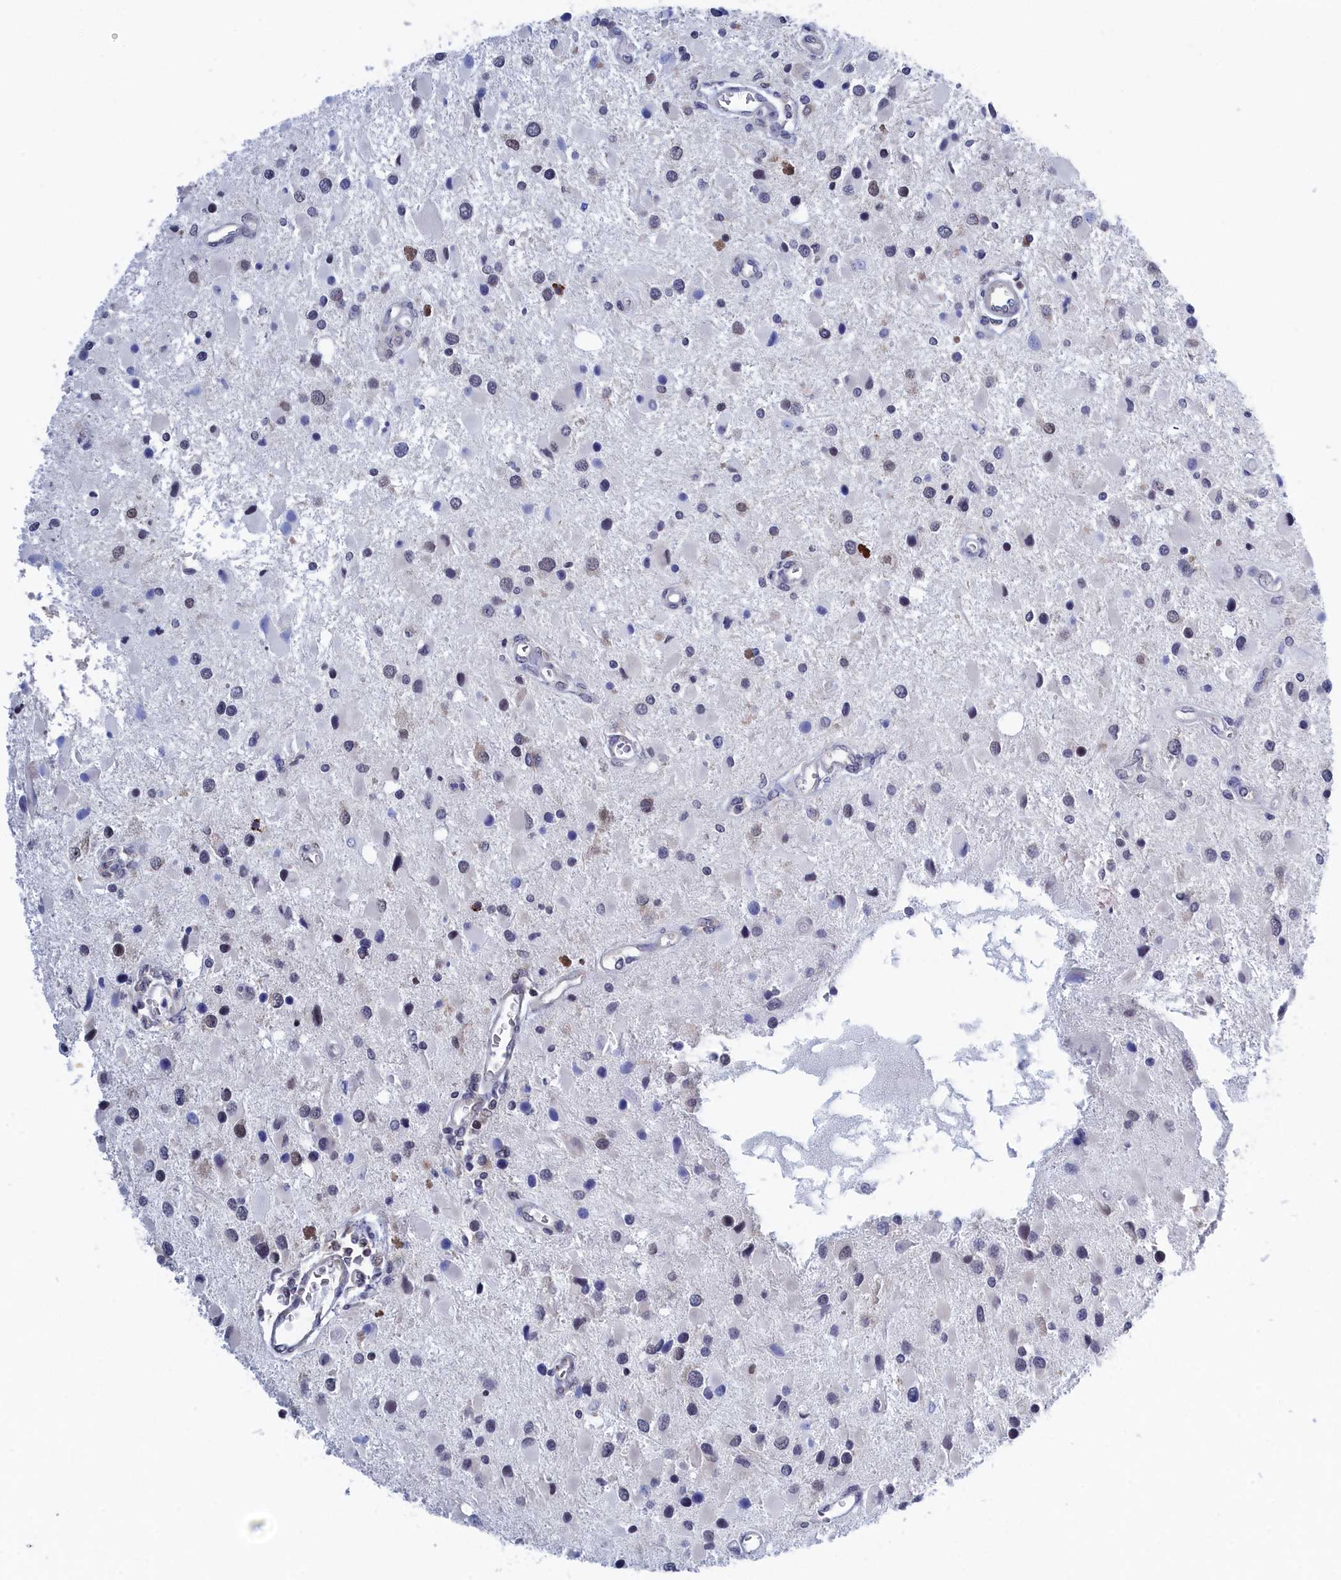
{"staining": {"intensity": "negative", "quantity": "none", "location": "none"}, "tissue": "glioma", "cell_type": "Tumor cells", "image_type": "cancer", "snomed": [{"axis": "morphology", "description": "Glioma, malignant, High grade"}, {"axis": "topography", "description": "Brain"}], "caption": "High magnification brightfield microscopy of malignant glioma (high-grade) stained with DAB (brown) and counterstained with hematoxylin (blue): tumor cells show no significant expression.", "gene": "PGP", "patient": {"sex": "male", "age": 53}}